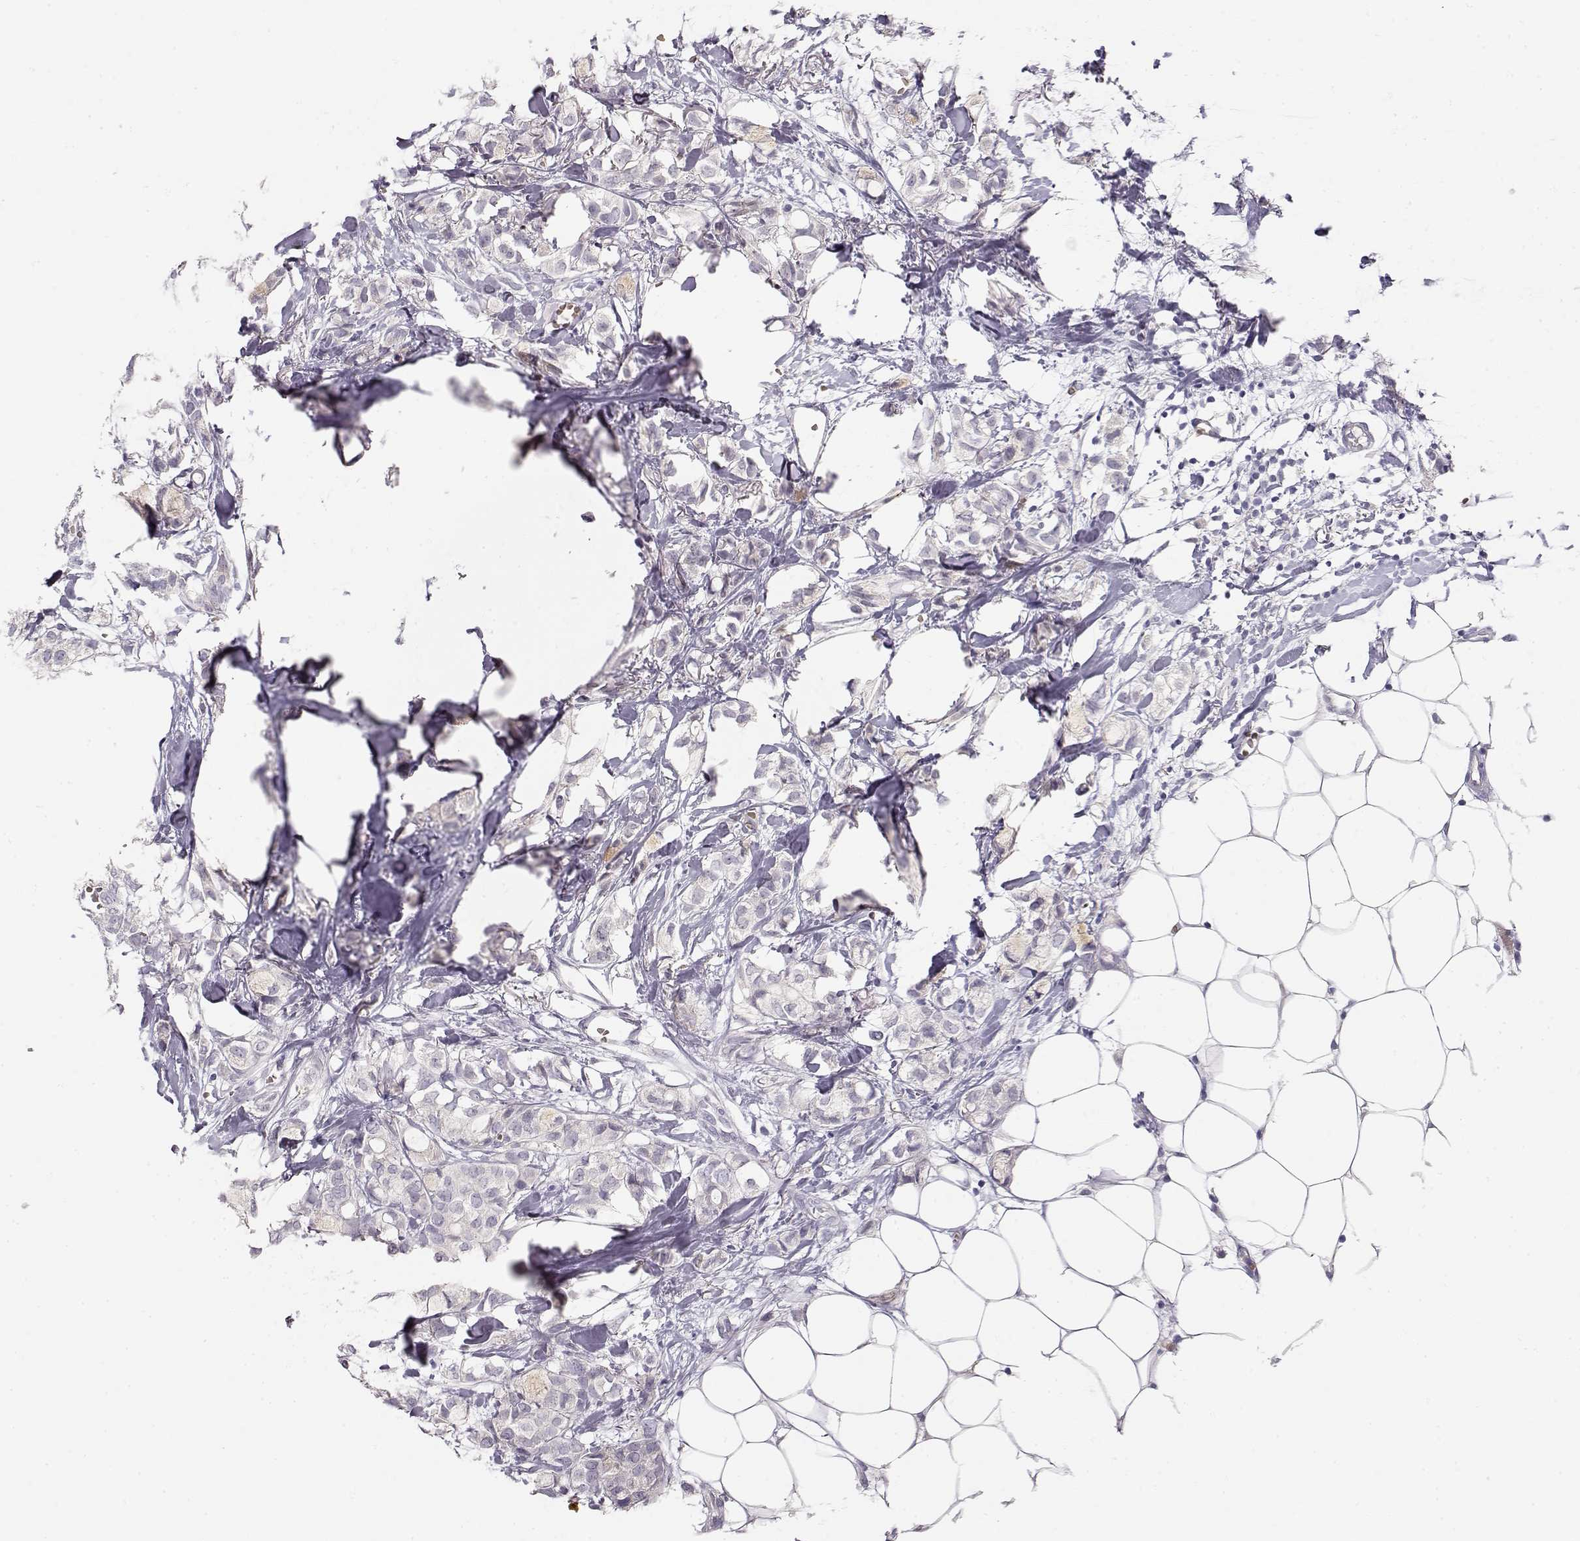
{"staining": {"intensity": "negative", "quantity": "none", "location": "none"}, "tissue": "breast cancer", "cell_type": "Tumor cells", "image_type": "cancer", "snomed": [{"axis": "morphology", "description": "Duct carcinoma"}, {"axis": "topography", "description": "Breast"}], "caption": "This is an immunohistochemistry (IHC) micrograph of human breast invasive ductal carcinoma. There is no staining in tumor cells.", "gene": "TTC26", "patient": {"sex": "female", "age": 85}}